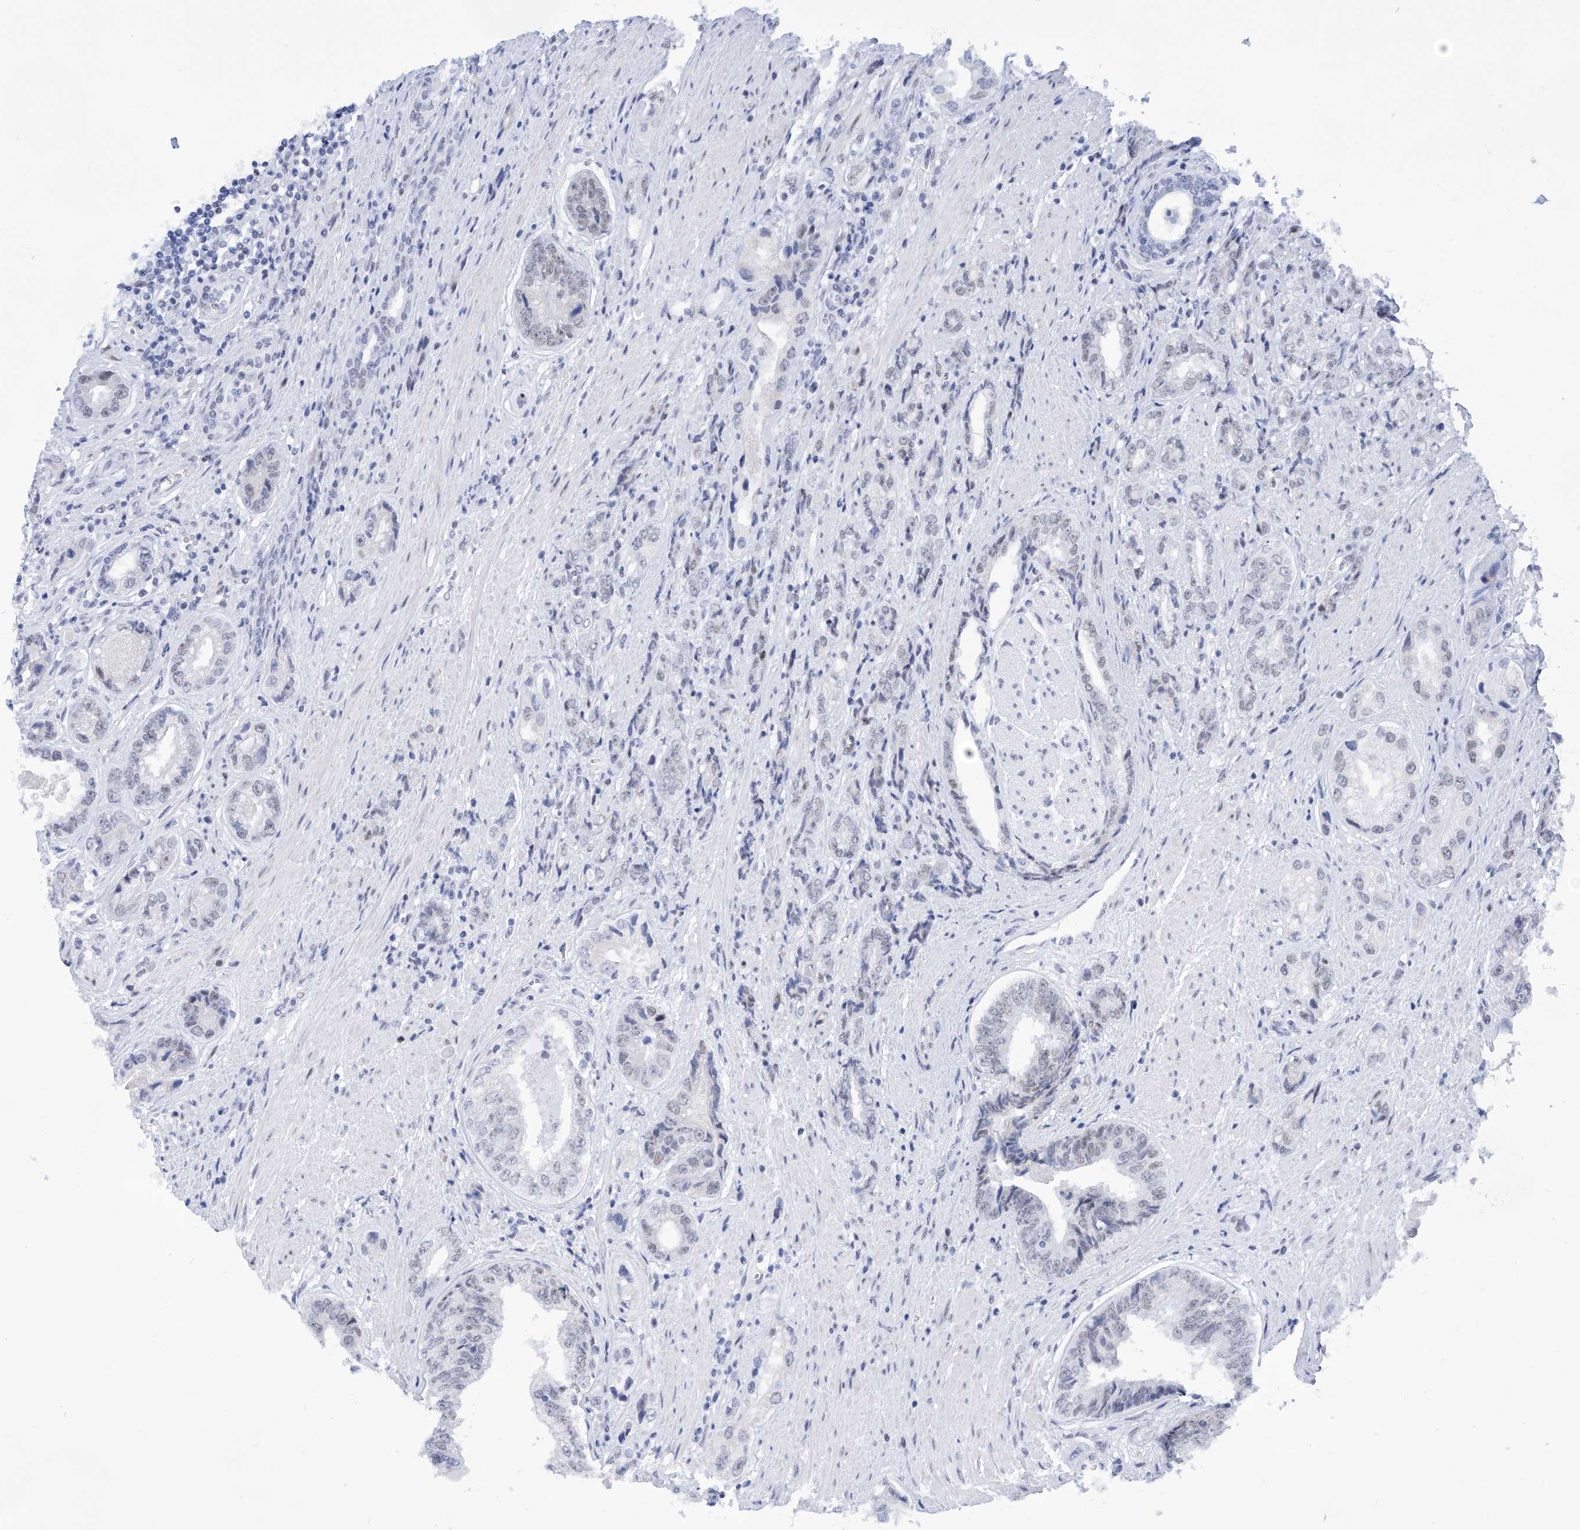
{"staining": {"intensity": "negative", "quantity": "none", "location": "none"}, "tissue": "prostate cancer", "cell_type": "Tumor cells", "image_type": "cancer", "snomed": [{"axis": "morphology", "description": "Adenocarcinoma, High grade"}, {"axis": "topography", "description": "Prostate"}], "caption": "Prostate cancer (adenocarcinoma (high-grade)) was stained to show a protein in brown. There is no significant positivity in tumor cells. (DAB (3,3'-diaminobenzidine) immunohistochemistry, high magnification).", "gene": "SART1", "patient": {"sex": "male", "age": 61}}